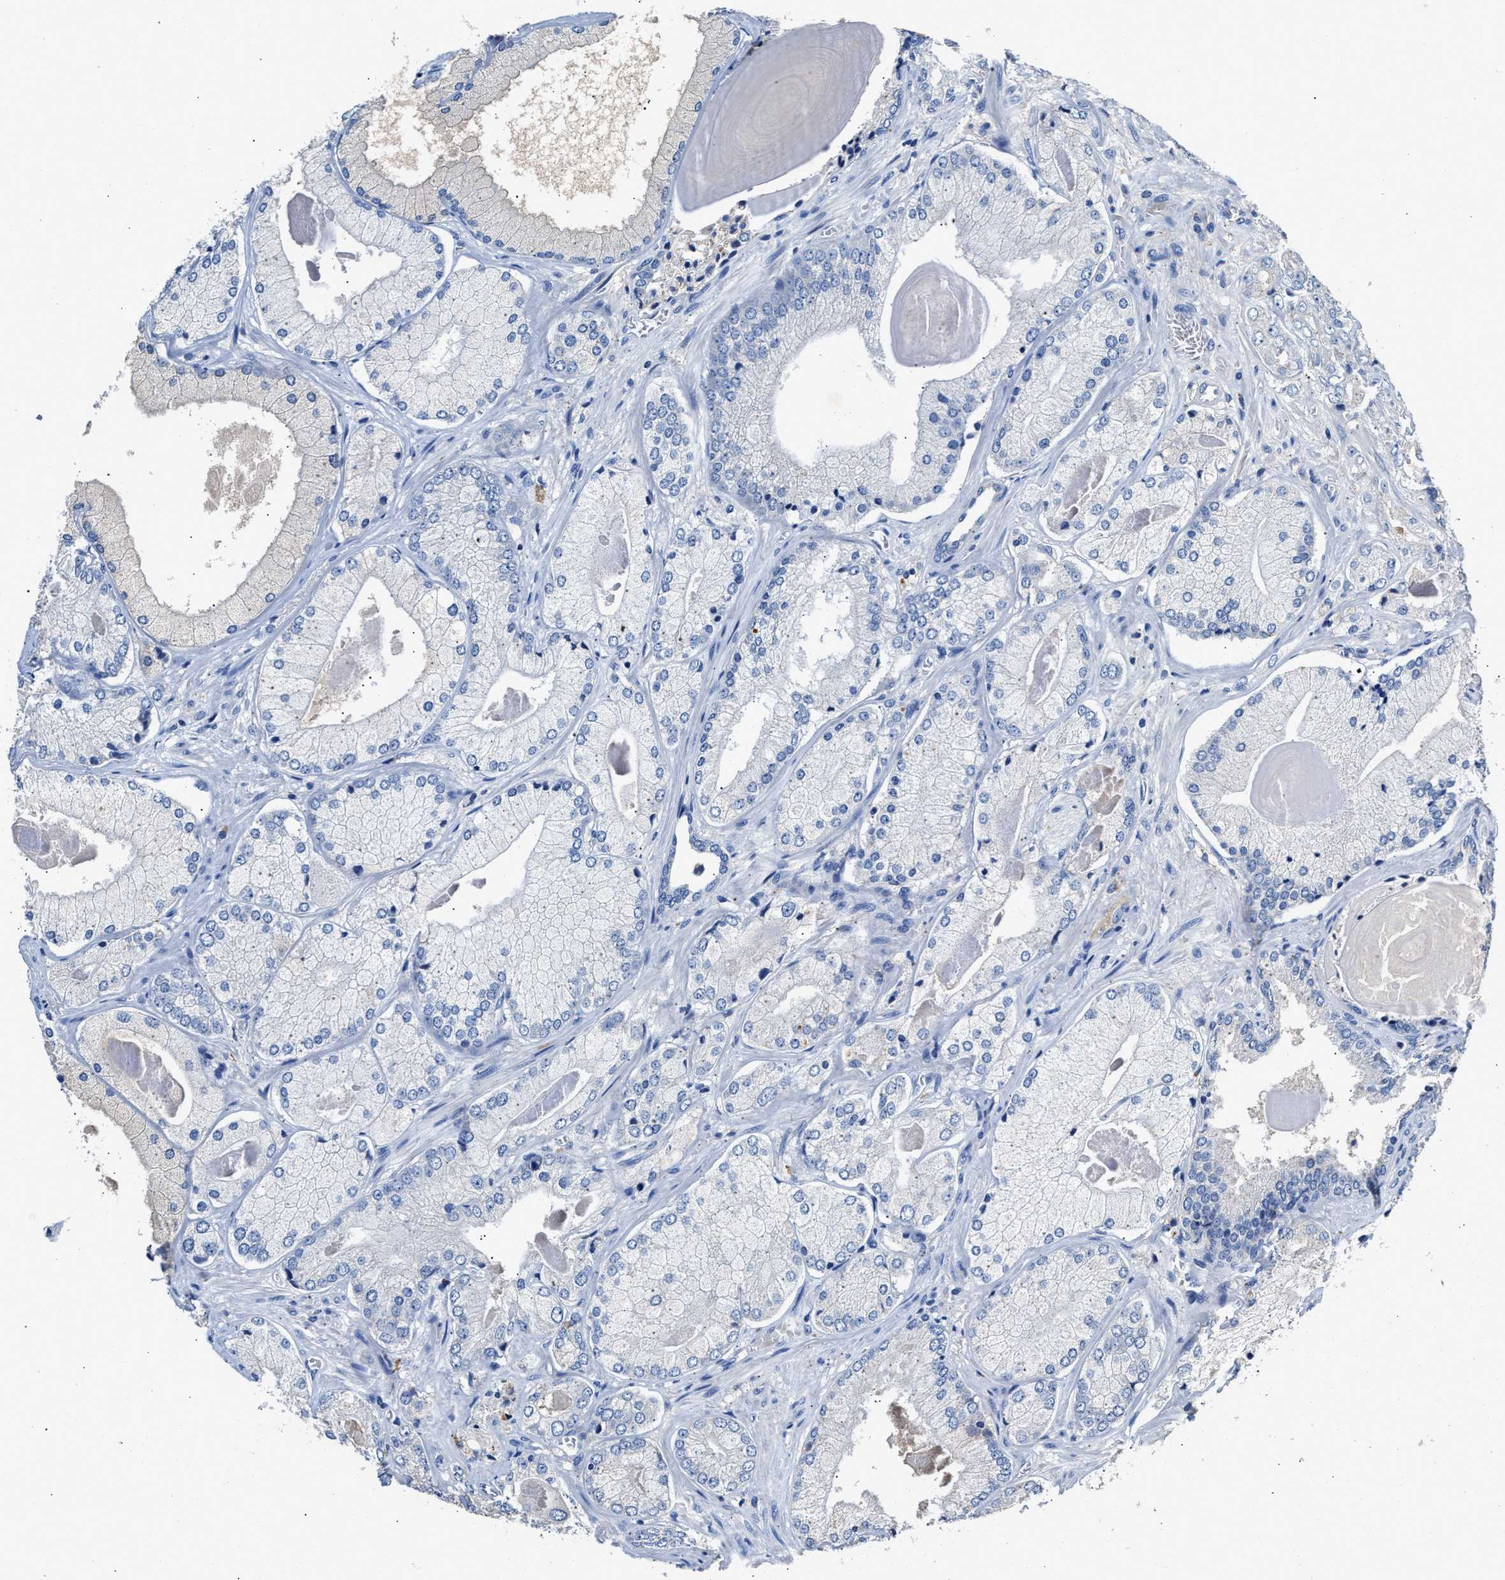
{"staining": {"intensity": "negative", "quantity": "none", "location": "none"}, "tissue": "prostate cancer", "cell_type": "Tumor cells", "image_type": "cancer", "snomed": [{"axis": "morphology", "description": "Adenocarcinoma, Low grade"}, {"axis": "topography", "description": "Prostate"}], "caption": "DAB (3,3'-diaminobenzidine) immunohistochemical staining of human prostate adenocarcinoma (low-grade) displays no significant expression in tumor cells. The staining is performed using DAB brown chromogen with nuclei counter-stained in using hematoxylin.", "gene": "SLCO2B1", "patient": {"sex": "male", "age": 65}}